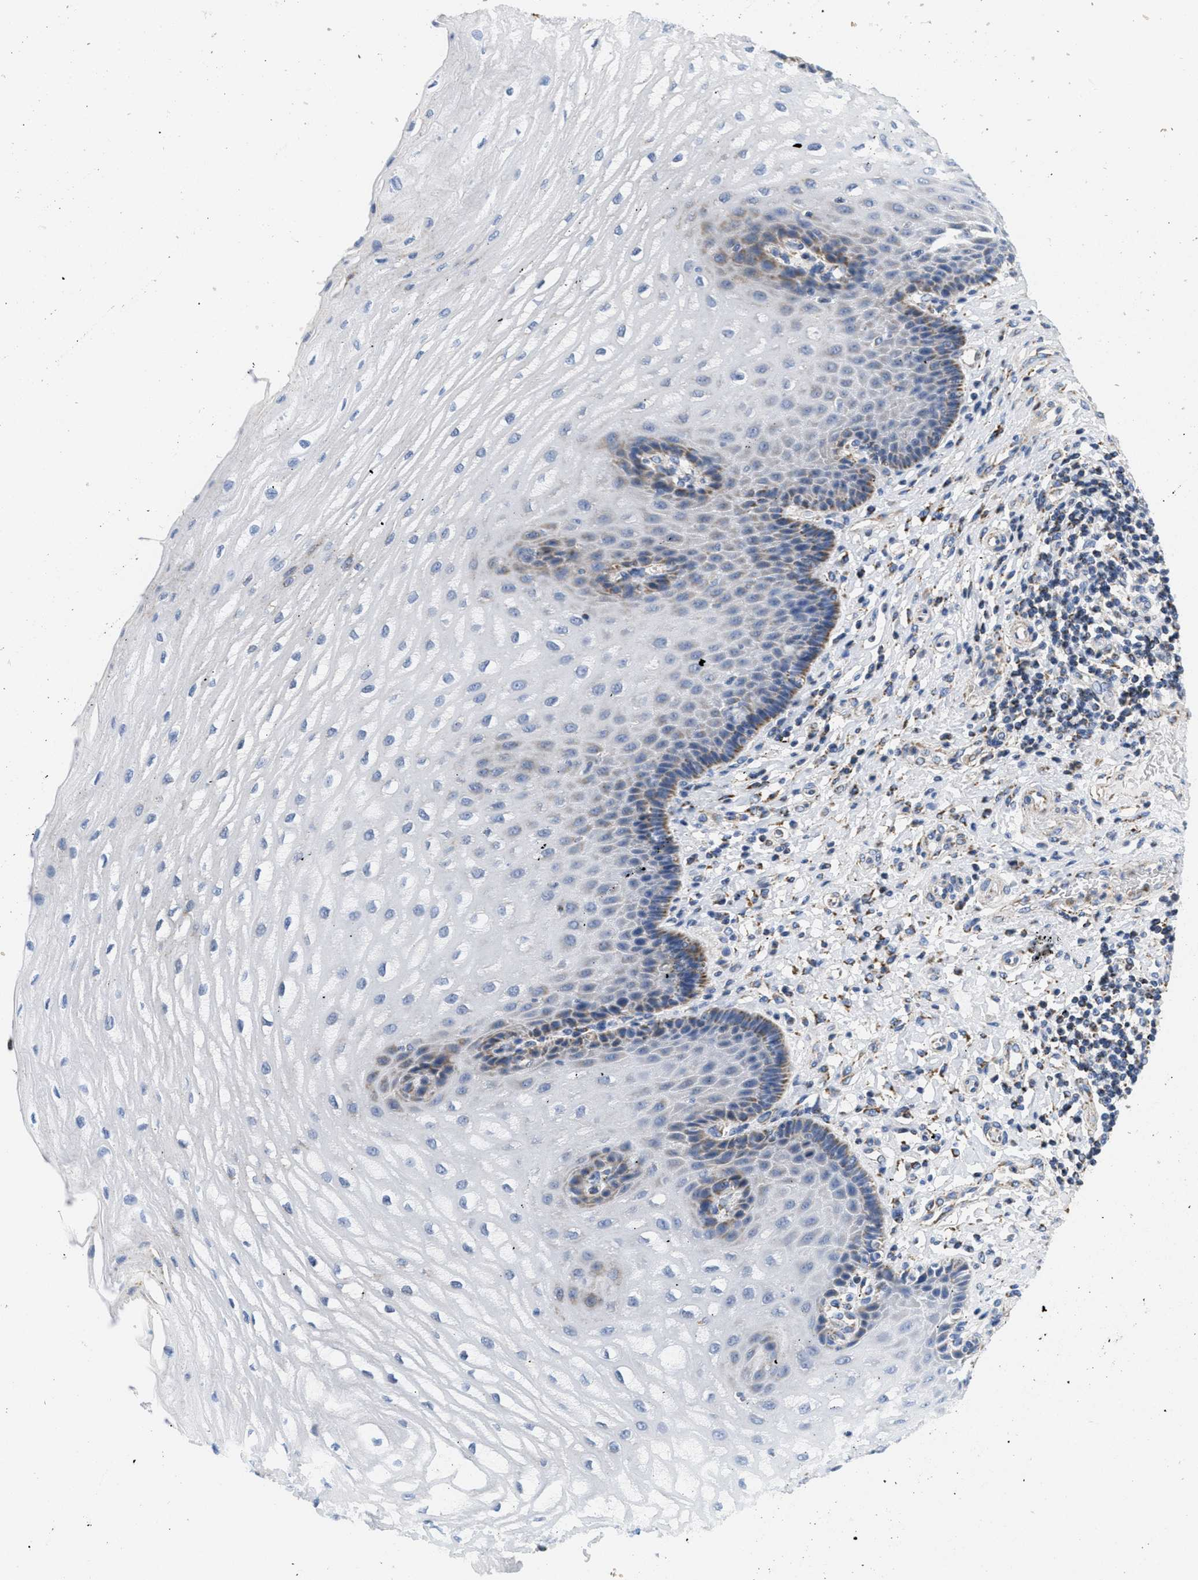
{"staining": {"intensity": "weak", "quantity": "<25%", "location": "cytoplasmic/membranous"}, "tissue": "esophagus", "cell_type": "Squamous epithelial cells", "image_type": "normal", "snomed": [{"axis": "morphology", "description": "Normal tissue, NOS"}, {"axis": "topography", "description": "Esophagus"}], "caption": "Image shows no protein staining in squamous epithelial cells of unremarkable esophagus. The staining was performed using DAB (3,3'-diaminobenzidine) to visualize the protein expression in brown, while the nuclei were stained in blue with hematoxylin (Magnification: 20x).", "gene": "KCNJ5", "patient": {"sex": "male", "age": 54}}